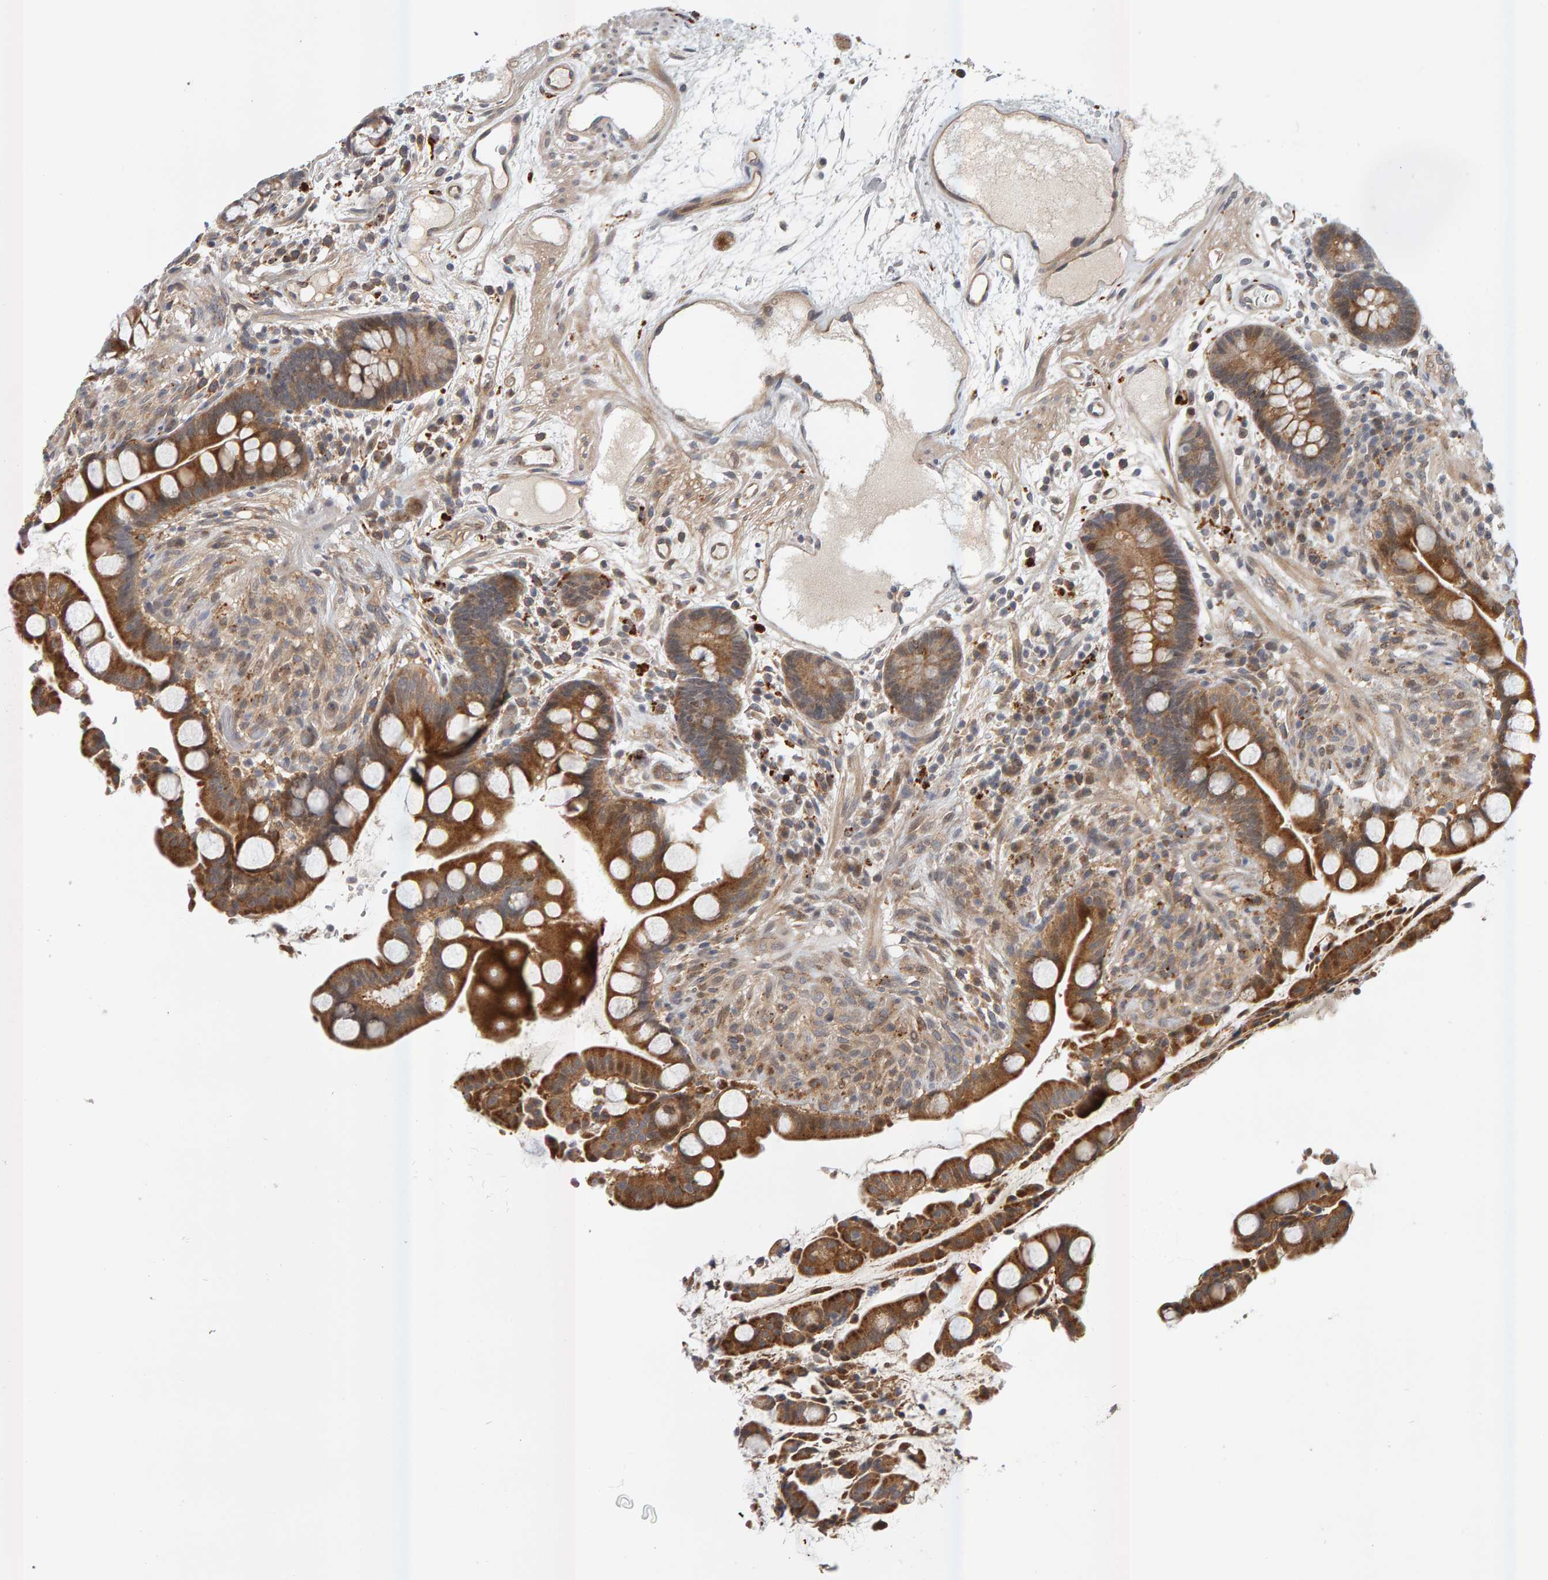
{"staining": {"intensity": "moderate", "quantity": ">75%", "location": "cytoplasmic/membranous"}, "tissue": "colon", "cell_type": "Endothelial cells", "image_type": "normal", "snomed": [{"axis": "morphology", "description": "Normal tissue, NOS"}, {"axis": "topography", "description": "Colon"}], "caption": "A high-resolution image shows immunohistochemistry (IHC) staining of unremarkable colon, which reveals moderate cytoplasmic/membranous expression in approximately >75% of endothelial cells. The staining was performed using DAB, with brown indicating positive protein expression. Nuclei are stained blue with hematoxylin.", "gene": "ZNF160", "patient": {"sex": "male", "age": 73}}